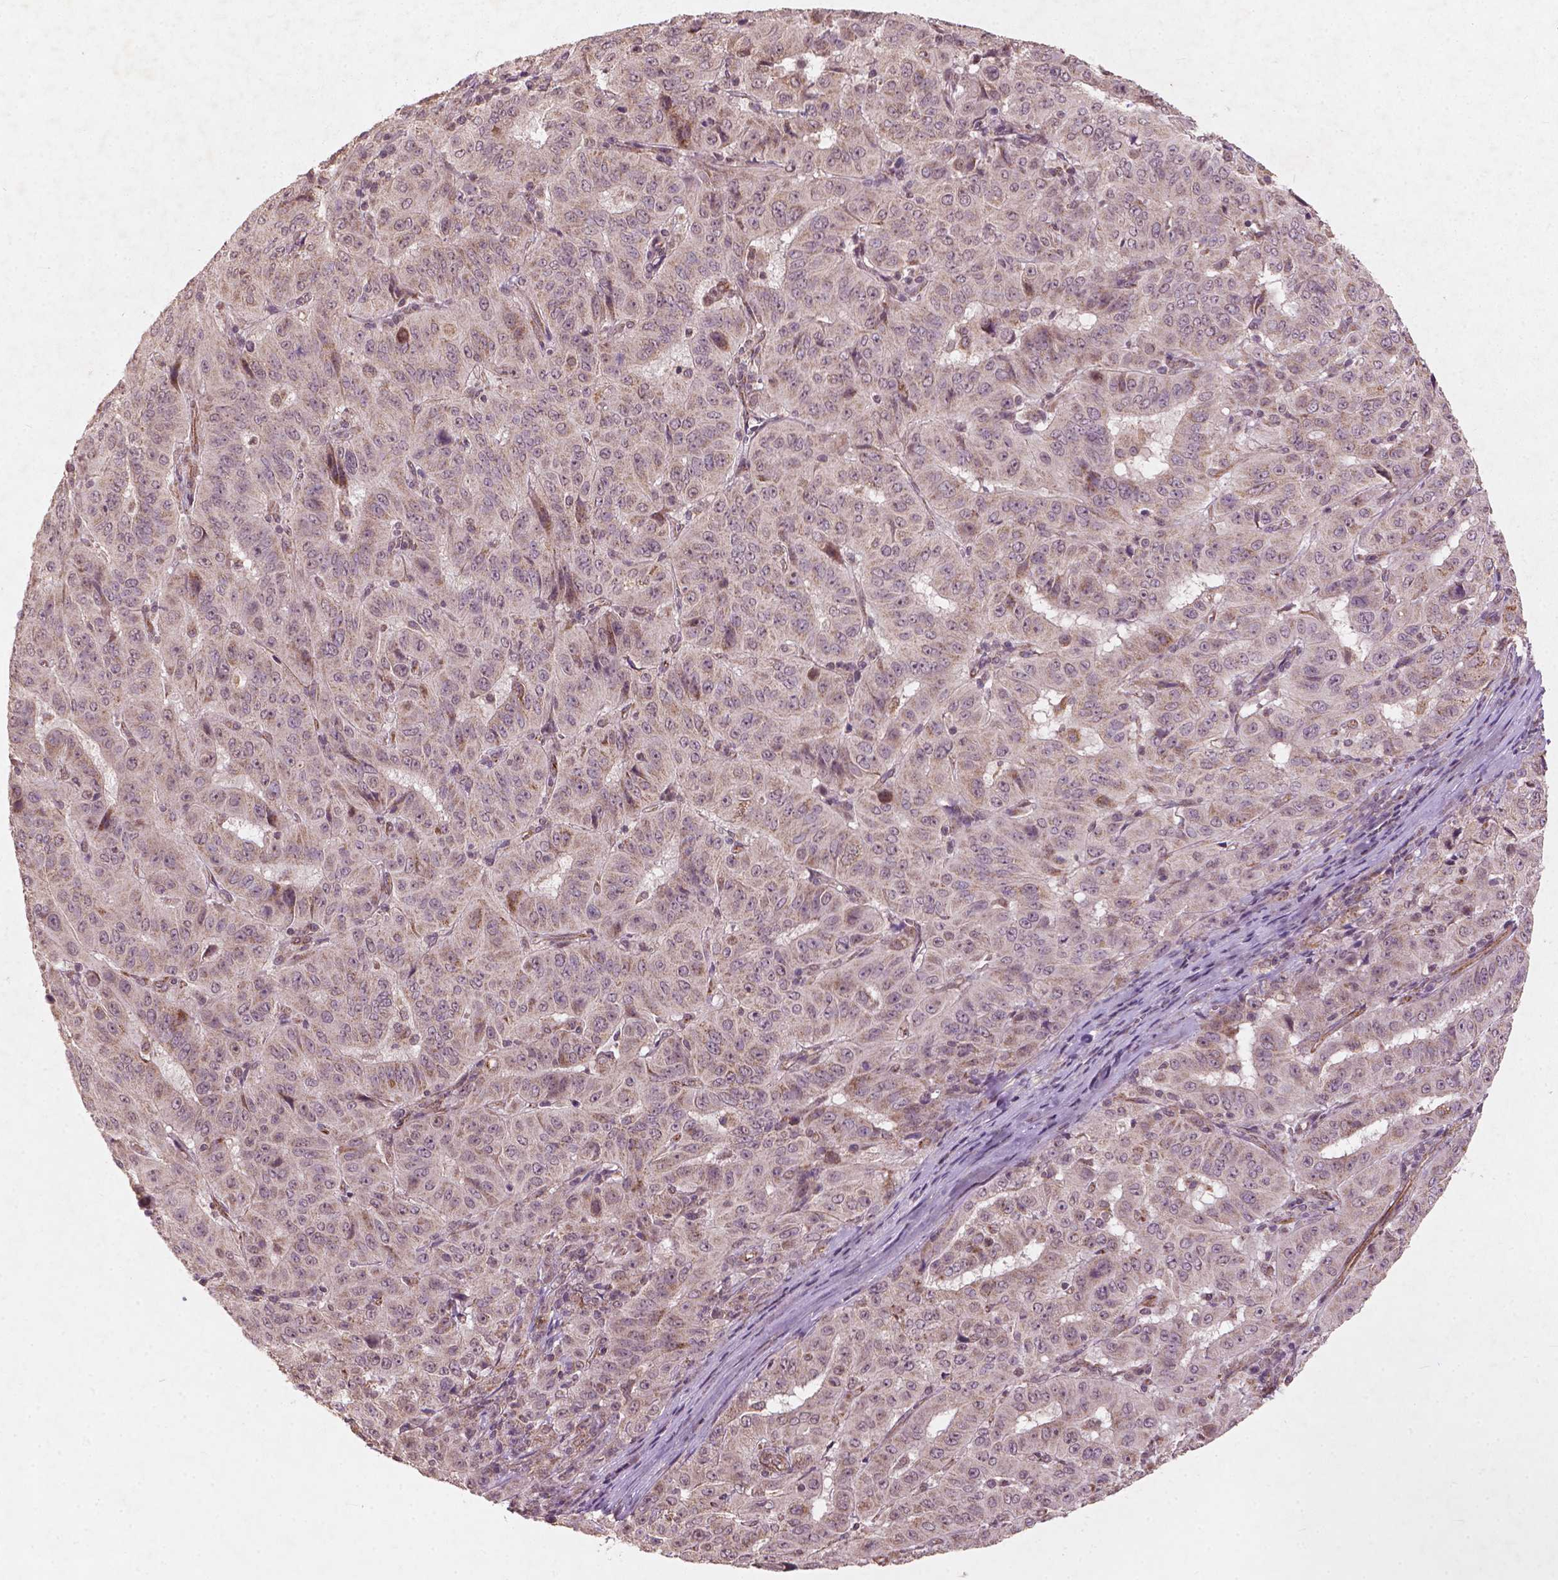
{"staining": {"intensity": "moderate", "quantity": "<25%", "location": "cytoplasmic/membranous"}, "tissue": "pancreatic cancer", "cell_type": "Tumor cells", "image_type": "cancer", "snomed": [{"axis": "morphology", "description": "Adenocarcinoma, NOS"}, {"axis": "topography", "description": "Pancreas"}], "caption": "Brown immunohistochemical staining in human pancreatic adenocarcinoma displays moderate cytoplasmic/membranous staining in about <25% of tumor cells.", "gene": "SMAD2", "patient": {"sex": "male", "age": 63}}